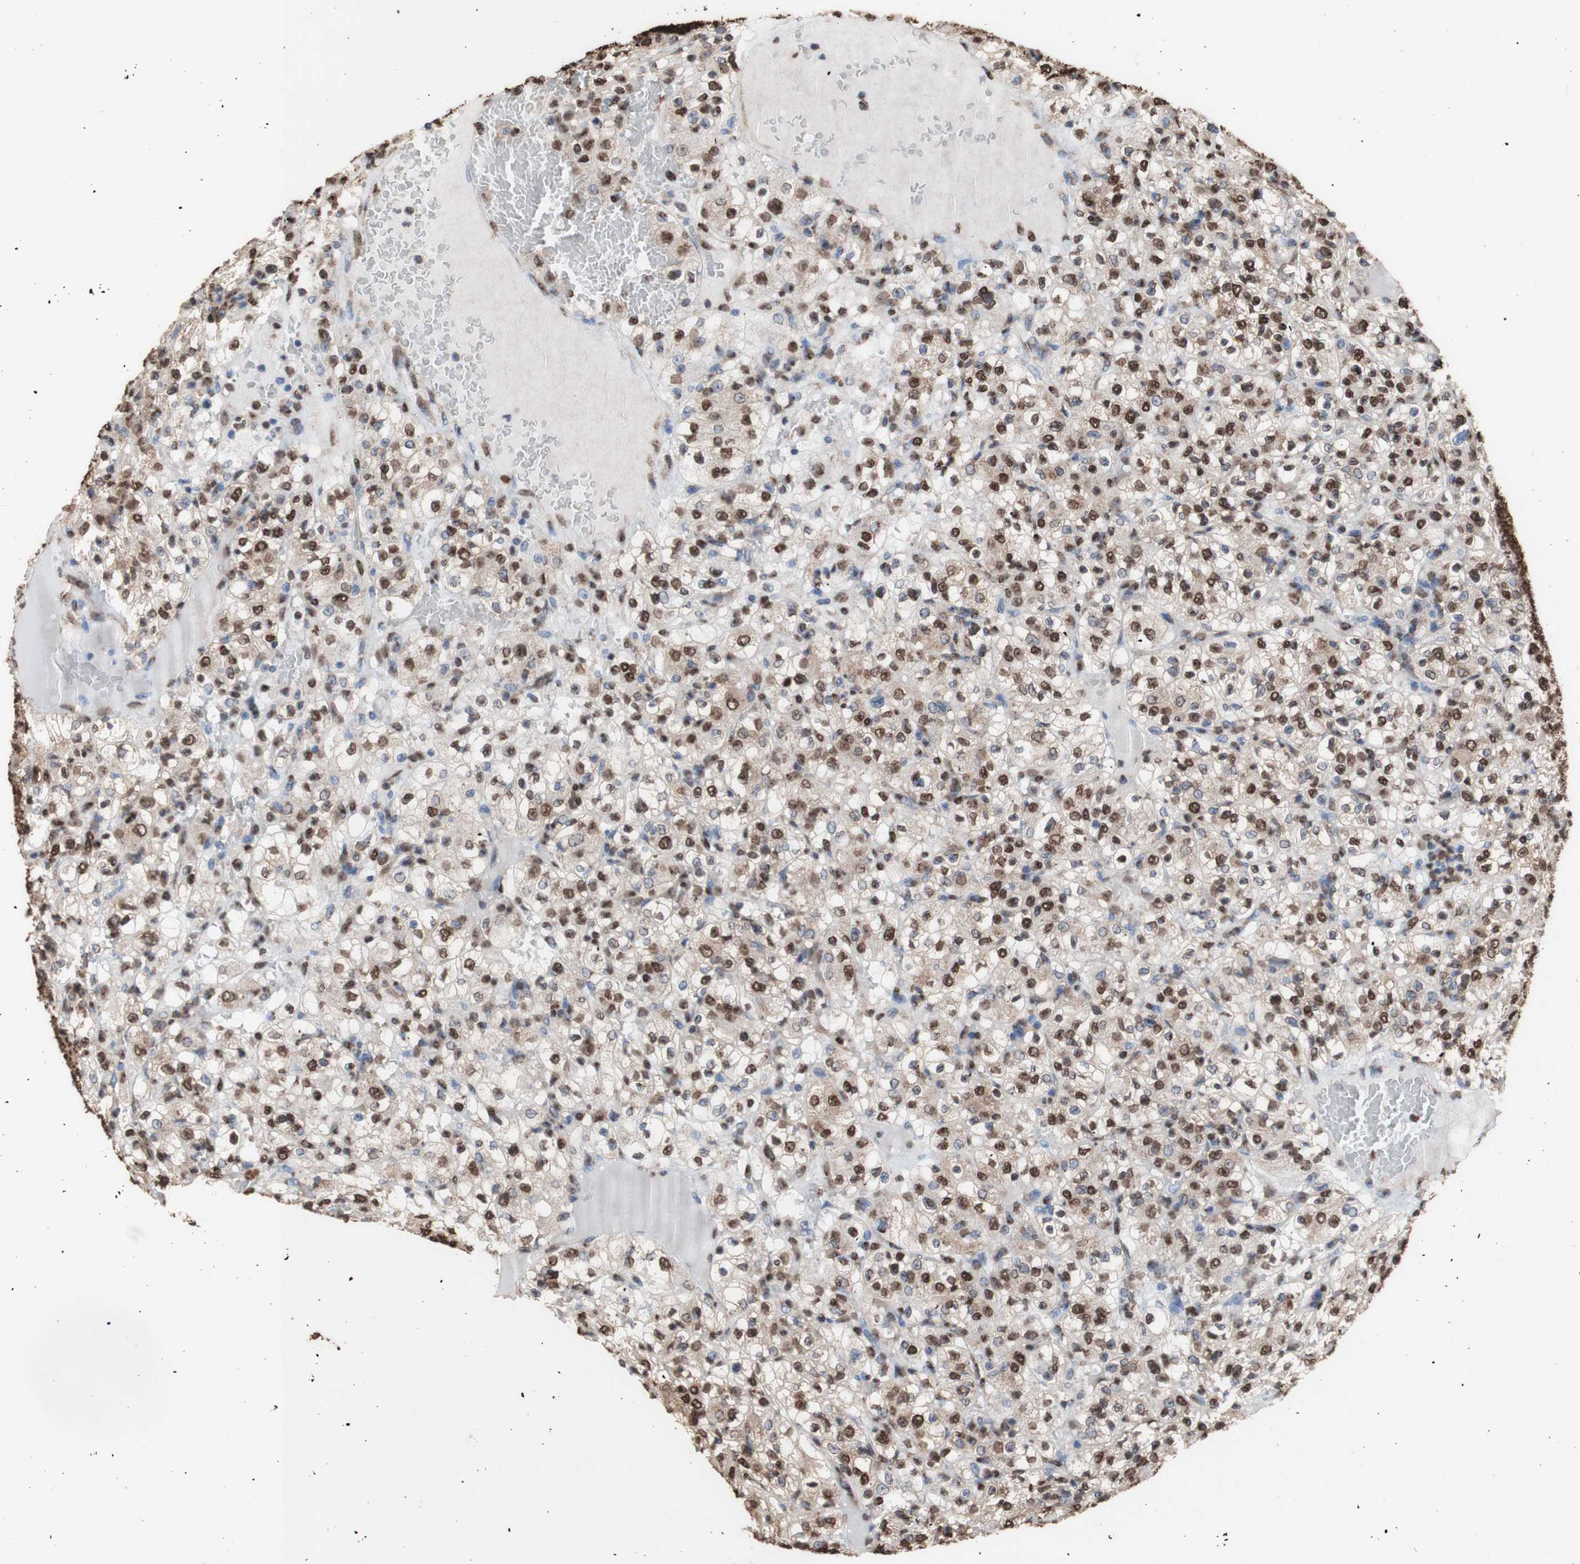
{"staining": {"intensity": "strong", "quantity": ">75%", "location": "cytoplasmic/membranous,nuclear"}, "tissue": "renal cancer", "cell_type": "Tumor cells", "image_type": "cancer", "snomed": [{"axis": "morphology", "description": "Normal tissue, NOS"}, {"axis": "morphology", "description": "Adenocarcinoma, NOS"}, {"axis": "topography", "description": "Kidney"}], "caption": "There is high levels of strong cytoplasmic/membranous and nuclear expression in tumor cells of renal cancer (adenocarcinoma), as demonstrated by immunohistochemical staining (brown color).", "gene": "PIDD1", "patient": {"sex": "female", "age": 72}}